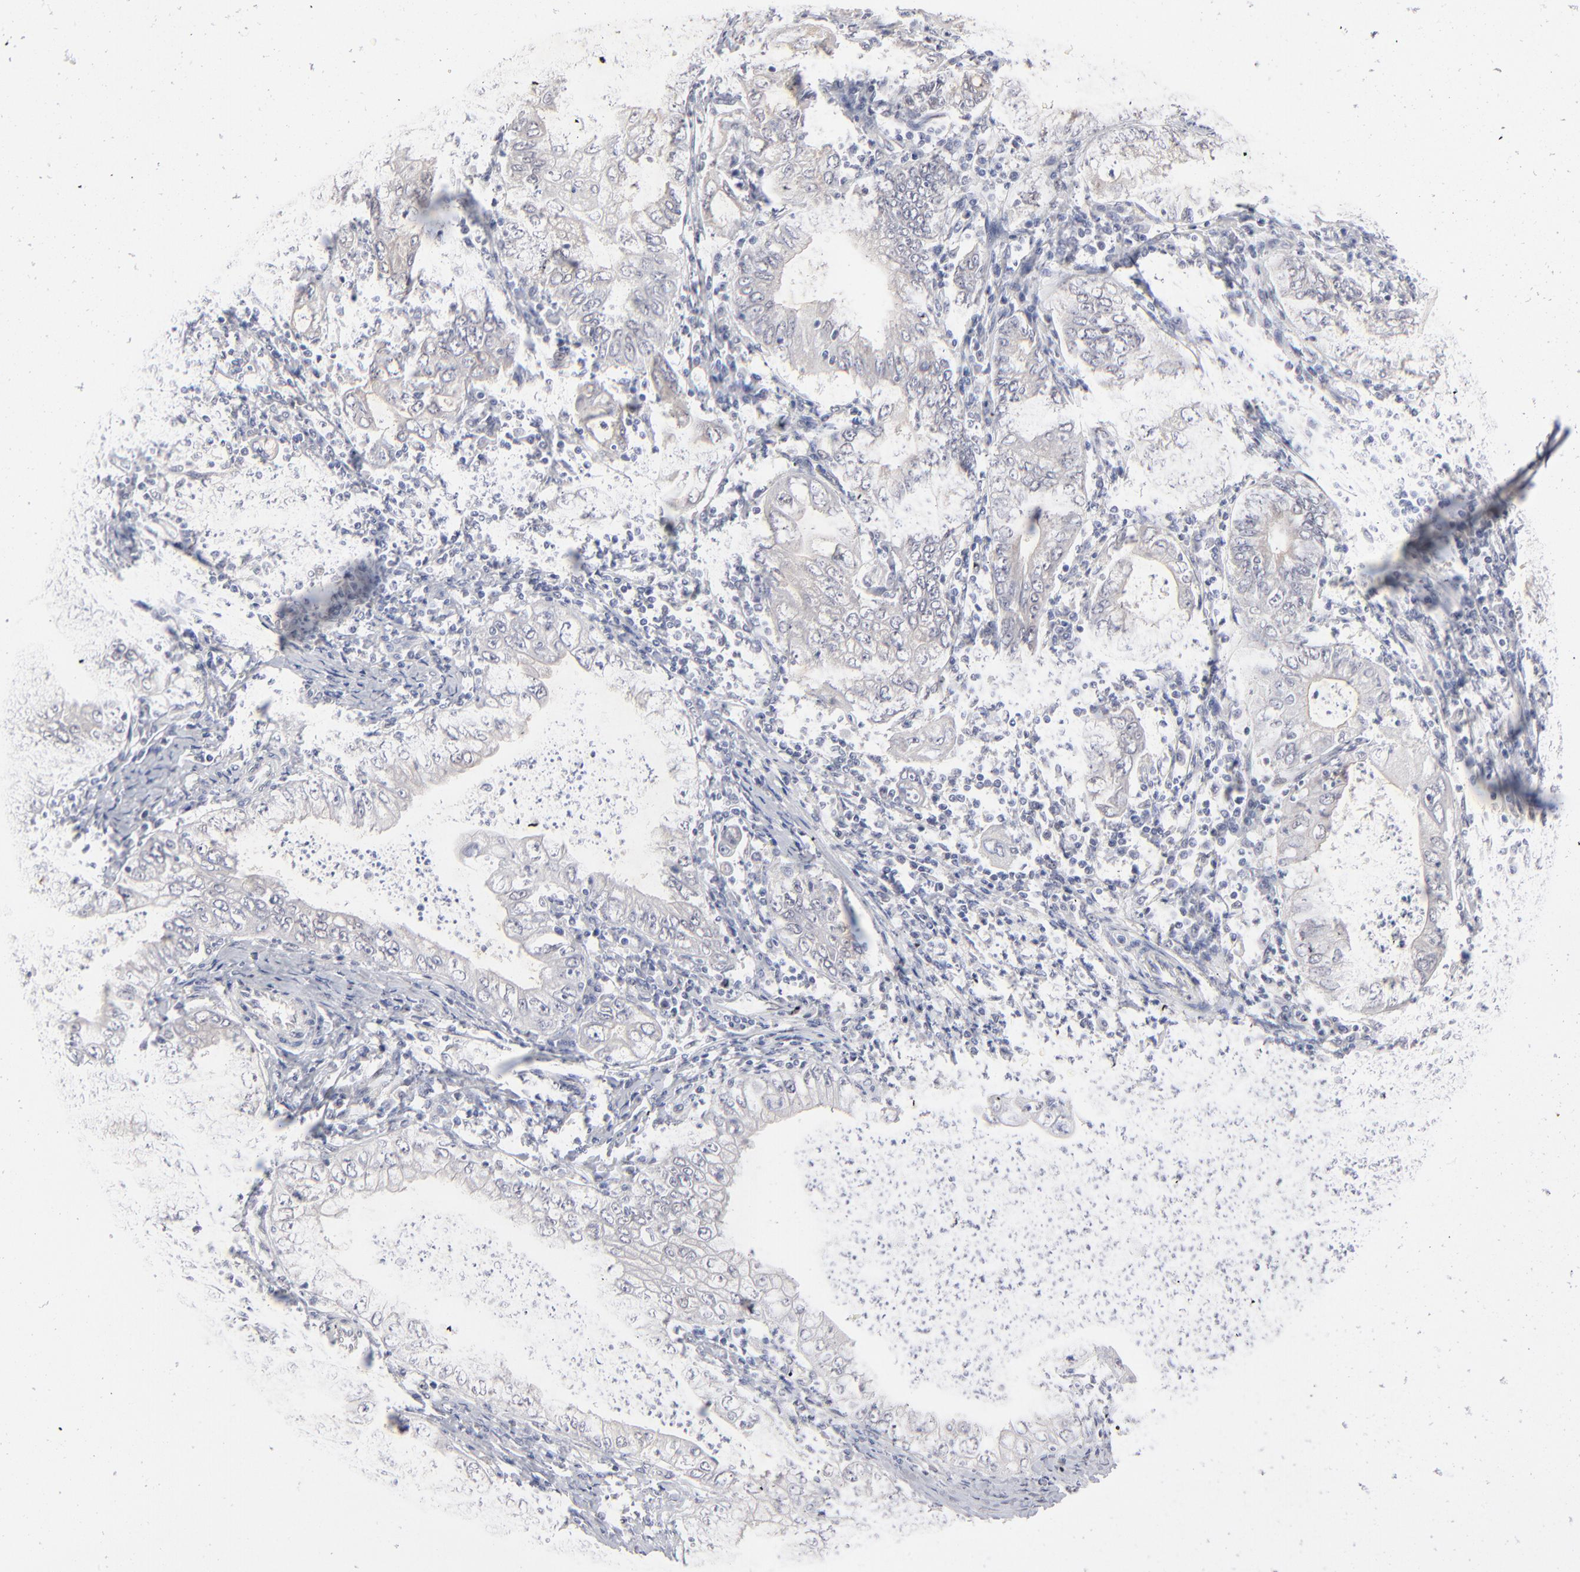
{"staining": {"intensity": "negative", "quantity": "none", "location": "none"}, "tissue": "stomach cancer", "cell_type": "Tumor cells", "image_type": "cancer", "snomed": [{"axis": "morphology", "description": "Normal tissue, NOS"}, {"axis": "morphology", "description": "Adenocarcinoma, NOS"}, {"axis": "topography", "description": "Esophagus"}, {"axis": "topography", "description": "Stomach, upper"}, {"axis": "topography", "description": "Peripheral nerve tissue"}], "caption": "This is an immunohistochemistry micrograph of stomach cancer. There is no staining in tumor cells.", "gene": "RBM3", "patient": {"sex": "male", "age": 62}}